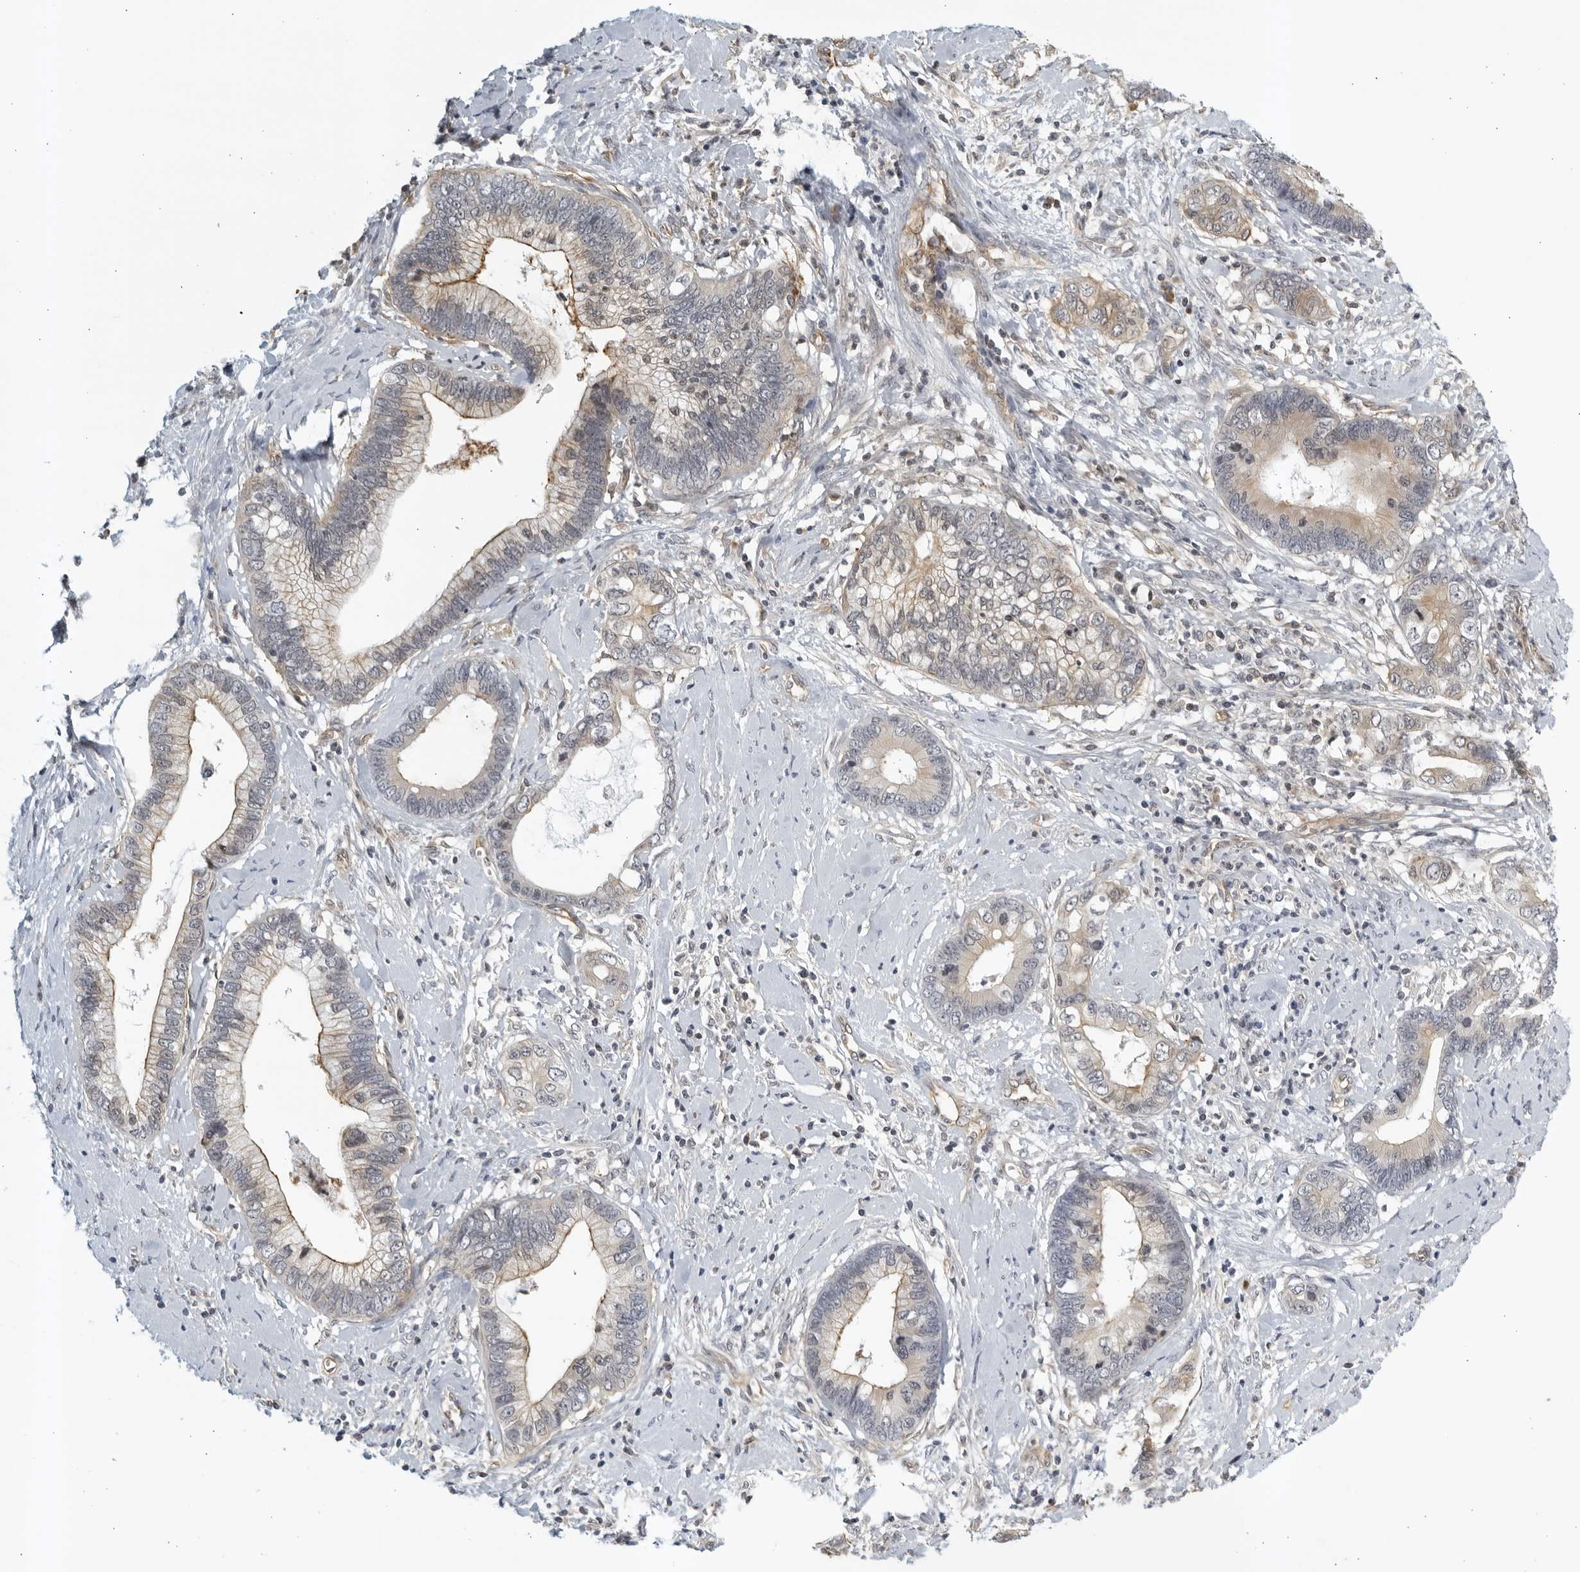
{"staining": {"intensity": "weak", "quantity": "25%-75%", "location": "cytoplasmic/membranous"}, "tissue": "cervical cancer", "cell_type": "Tumor cells", "image_type": "cancer", "snomed": [{"axis": "morphology", "description": "Adenocarcinoma, NOS"}, {"axis": "topography", "description": "Cervix"}], "caption": "IHC (DAB (3,3'-diaminobenzidine)) staining of human cervical cancer (adenocarcinoma) reveals weak cytoplasmic/membranous protein expression in approximately 25%-75% of tumor cells.", "gene": "SERTAD4", "patient": {"sex": "female", "age": 44}}